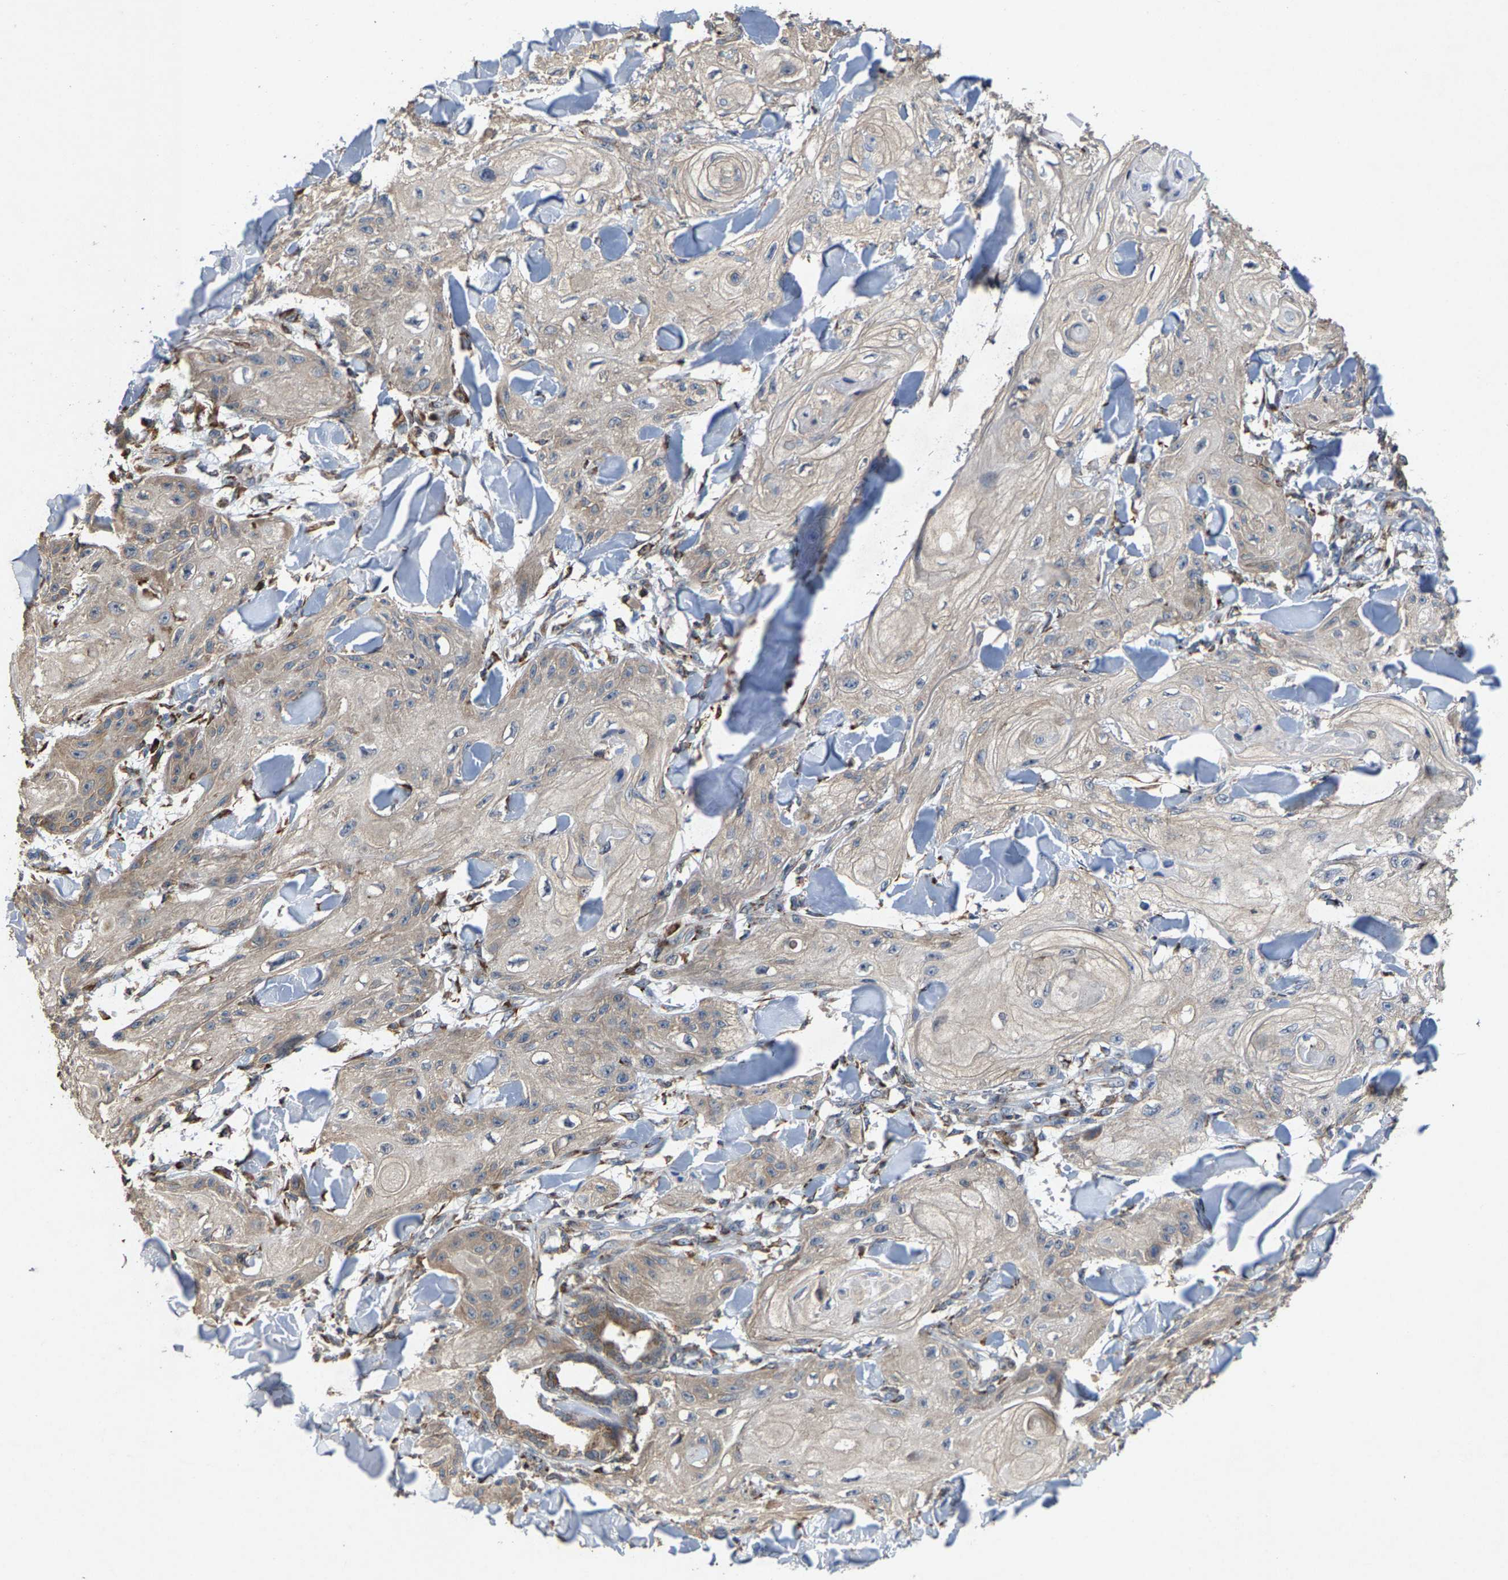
{"staining": {"intensity": "weak", "quantity": "<25%", "location": "cytoplasmic/membranous"}, "tissue": "skin cancer", "cell_type": "Tumor cells", "image_type": "cancer", "snomed": [{"axis": "morphology", "description": "Squamous cell carcinoma, NOS"}, {"axis": "topography", "description": "Skin"}], "caption": "Immunohistochemistry (IHC) of skin cancer (squamous cell carcinoma) exhibits no positivity in tumor cells.", "gene": "FGD3", "patient": {"sex": "male", "age": 74}}